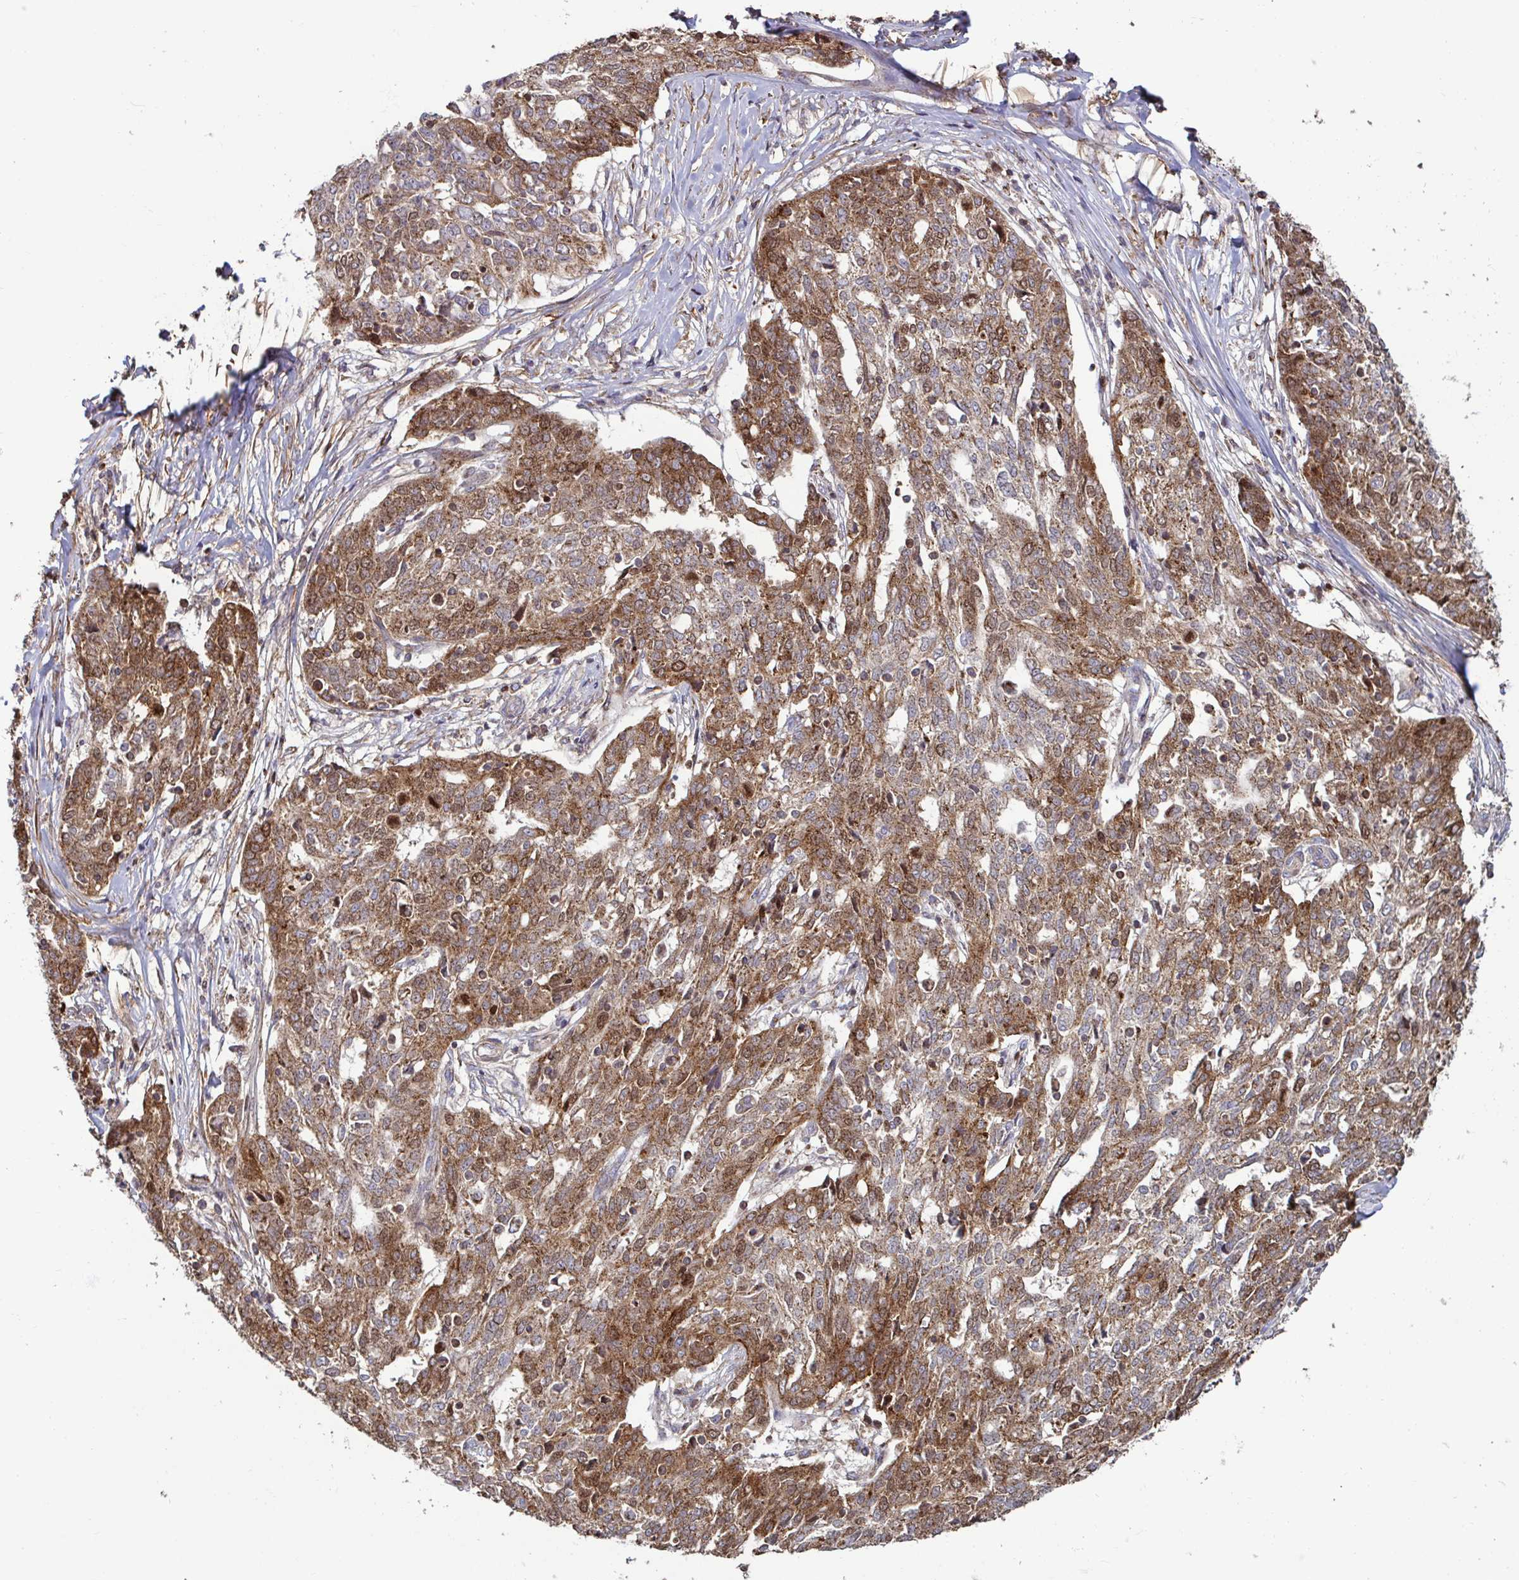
{"staining": {"intensity": "moderate", "quantity": ">75%", "location": "cytoplasmic/membranous"}, "tissue": "ovarian cancer", "cell_type": "Tumor cells", "image_type": "cancer", "snomed": [{"axis": "morphology", "description": "Cystadenocarcinoma, serous, NOS"}, {"axis": "topography", "description": "Ovary"}], "caption": "Immunohistochemistry (IHC) image of ovarian cancer (serous cystadenocarcinoma) stained for a protein (brown), which reveals medium levels of moderate cytoplasmic/membranous positivity in approximately >75% of tumor cells.", "gene": "SPRY1", "patient": {"sex": "female", "age": 67}}